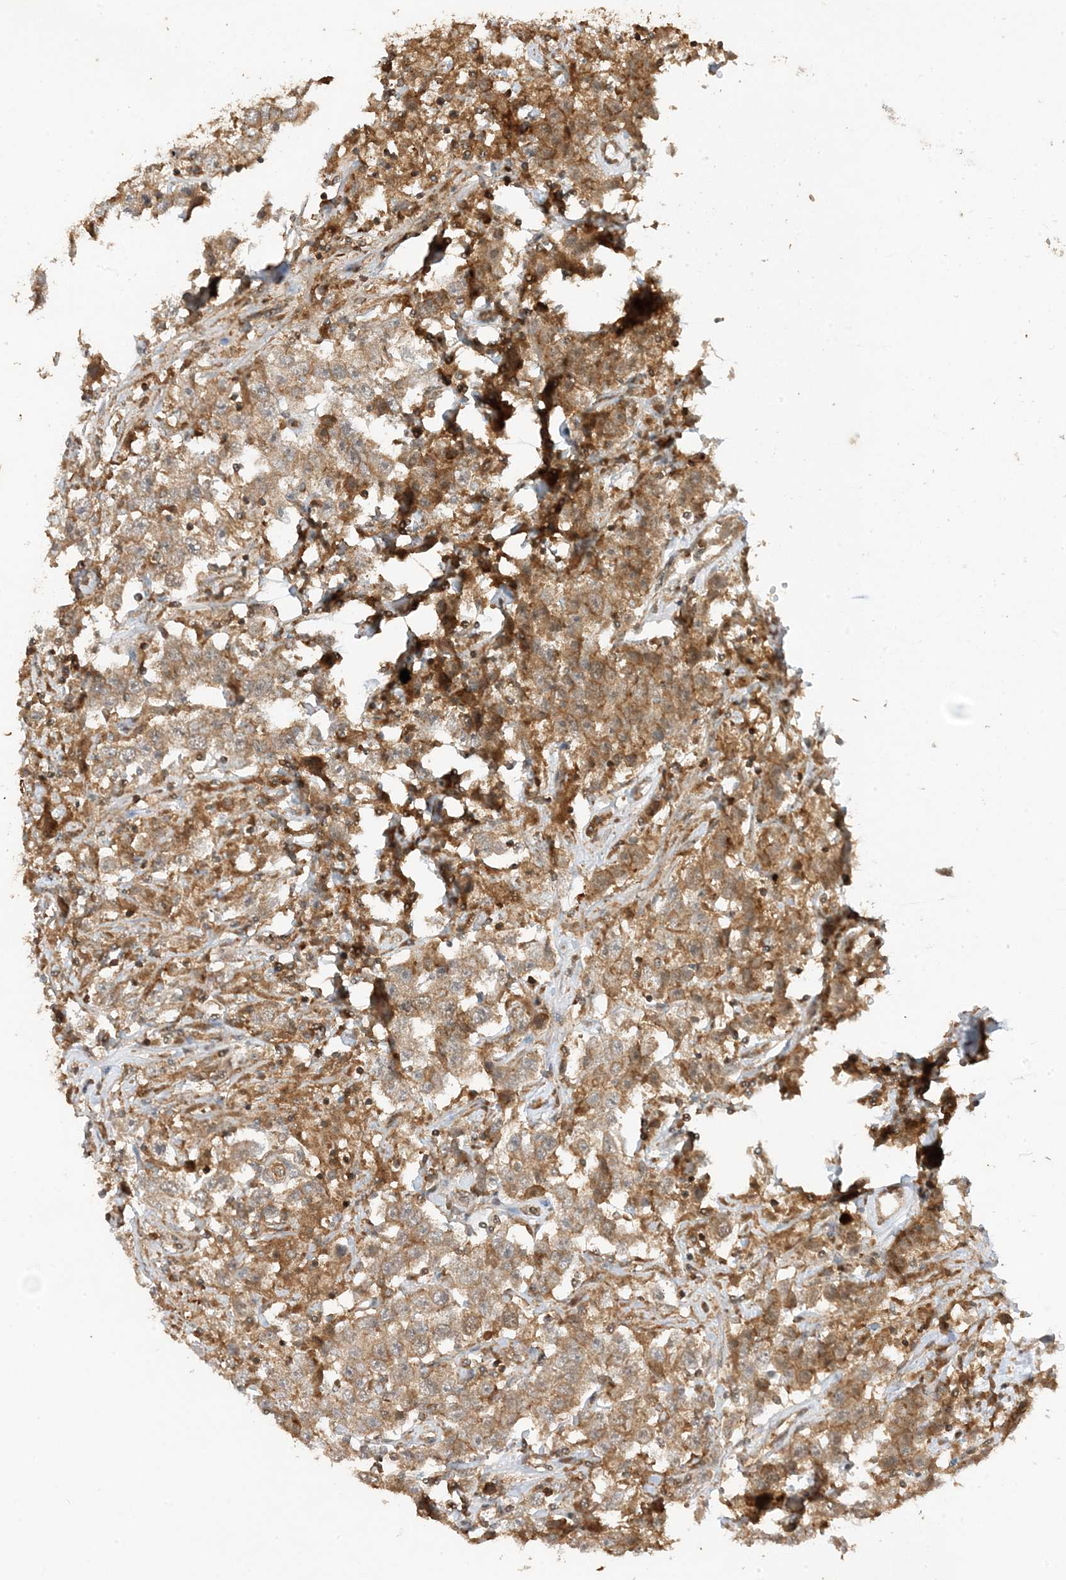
{"staining": {"intensity": "weak", "quantity": ">75%", "location": "cytoplasmic/membranous"}, "tissue": "testis cancer", "cell_type": "Tumor cells", "image_type": "cancer", "snomed": [{"axis": "morphology", "description": "Seminoma, NOS"}, {"axis": "topography", "description": "Testis"}], "caption": "DAB (3,3'-diaminobenzidine) immunohistochemical staining of human testis cancer exhibits weak cytoplasmic/membranous protein positivity in approximately >75% of tumor cells. Ihc stains the protein of interest in brown and the nuclei are stained blue.", "gene": "XRN1", "patient": {"sex": "male", "age": 41}}